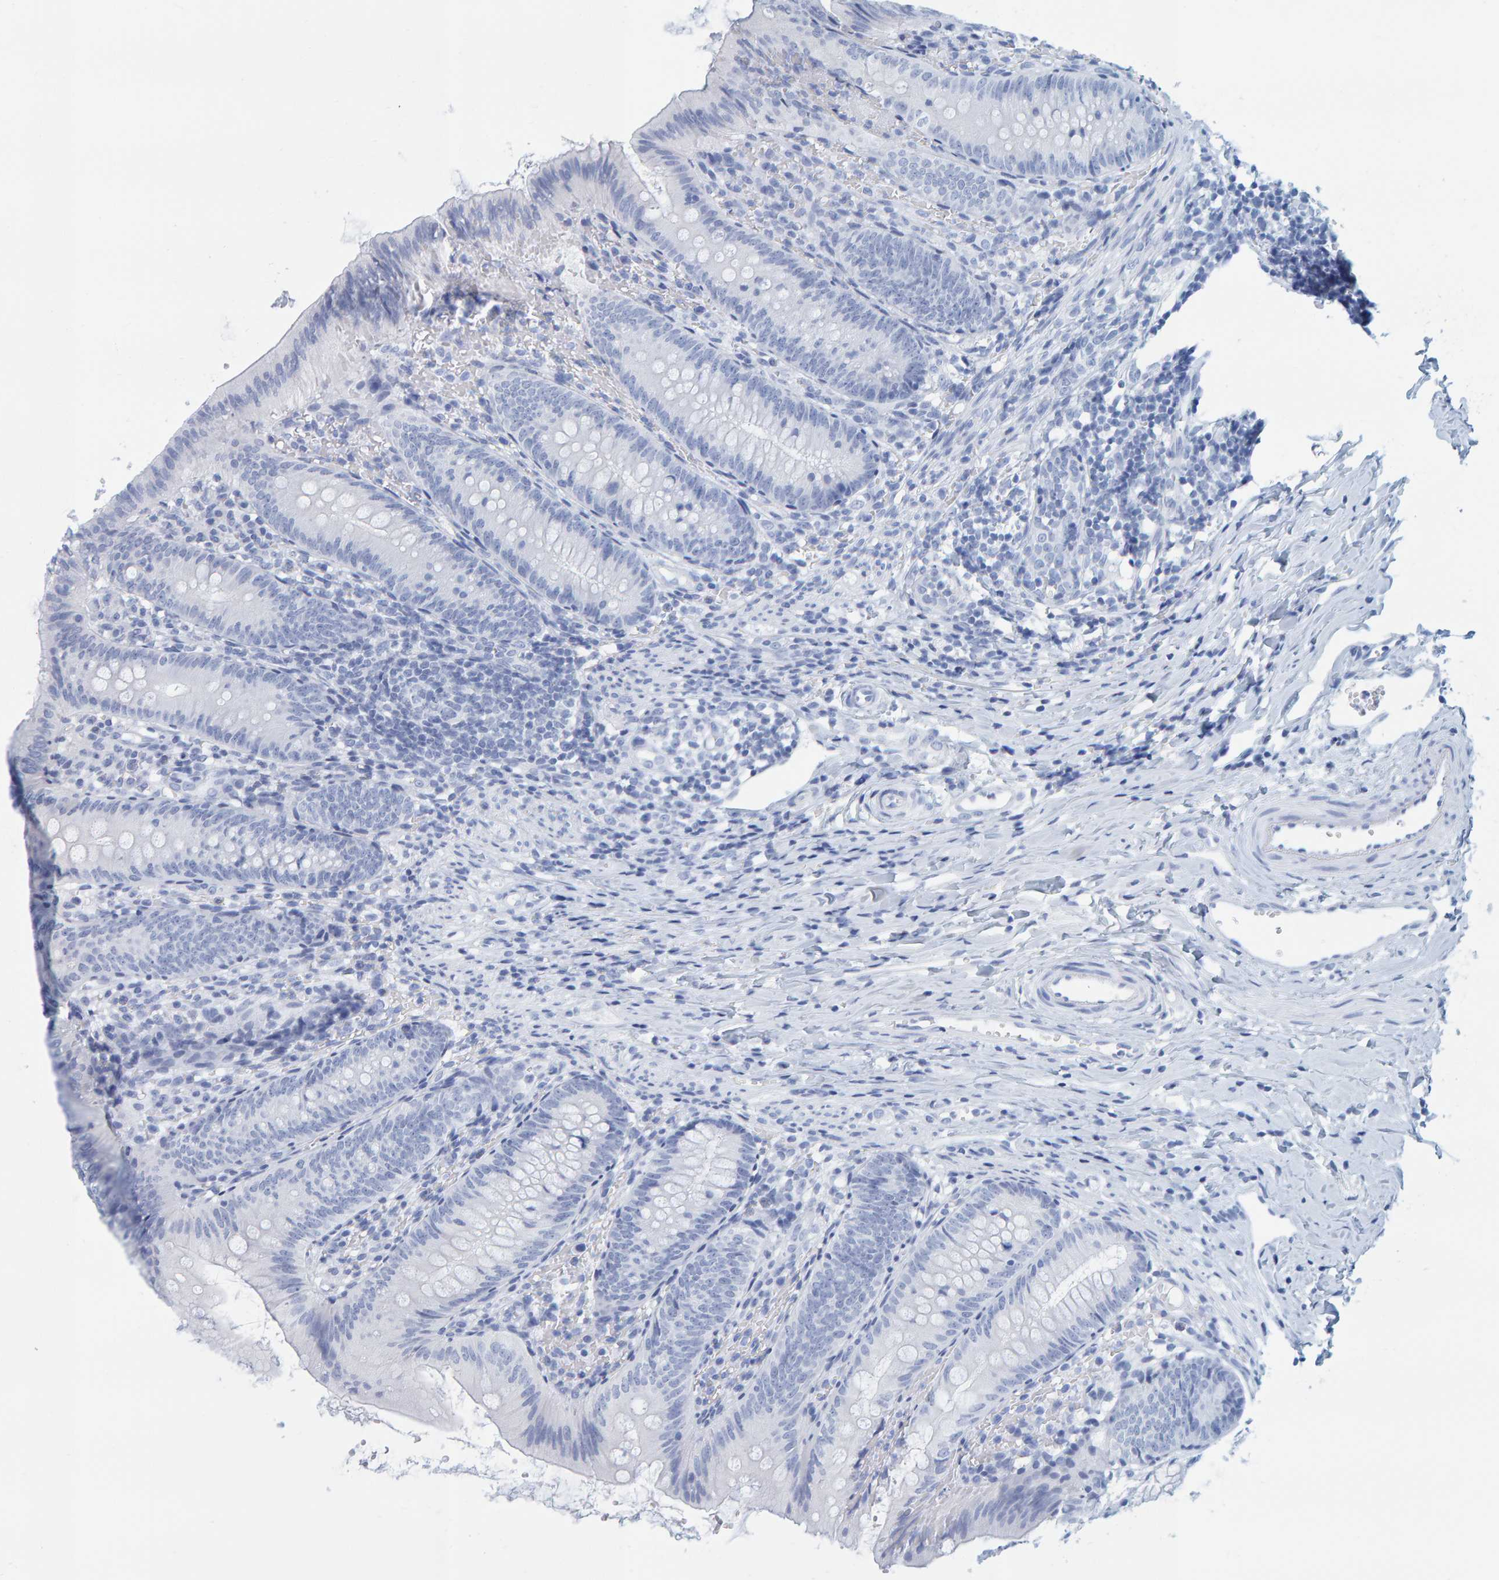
{"staining": {"intensity": "negative", "quantity": "none", "location": "none"}, "tissue": "appendix", "cell_type": "Glandular cells", "image_type": "normal", "snomed": [{"axis": "morphology", "description": "Normal tissue, NOS"}, {"axis": "topography", "description": "Appendix"}], "caption": "Glandular cells show no significant protein expression in benign appendix.", "gene": "SFTPC", "patient": {"sex": "male", "age": 1}}